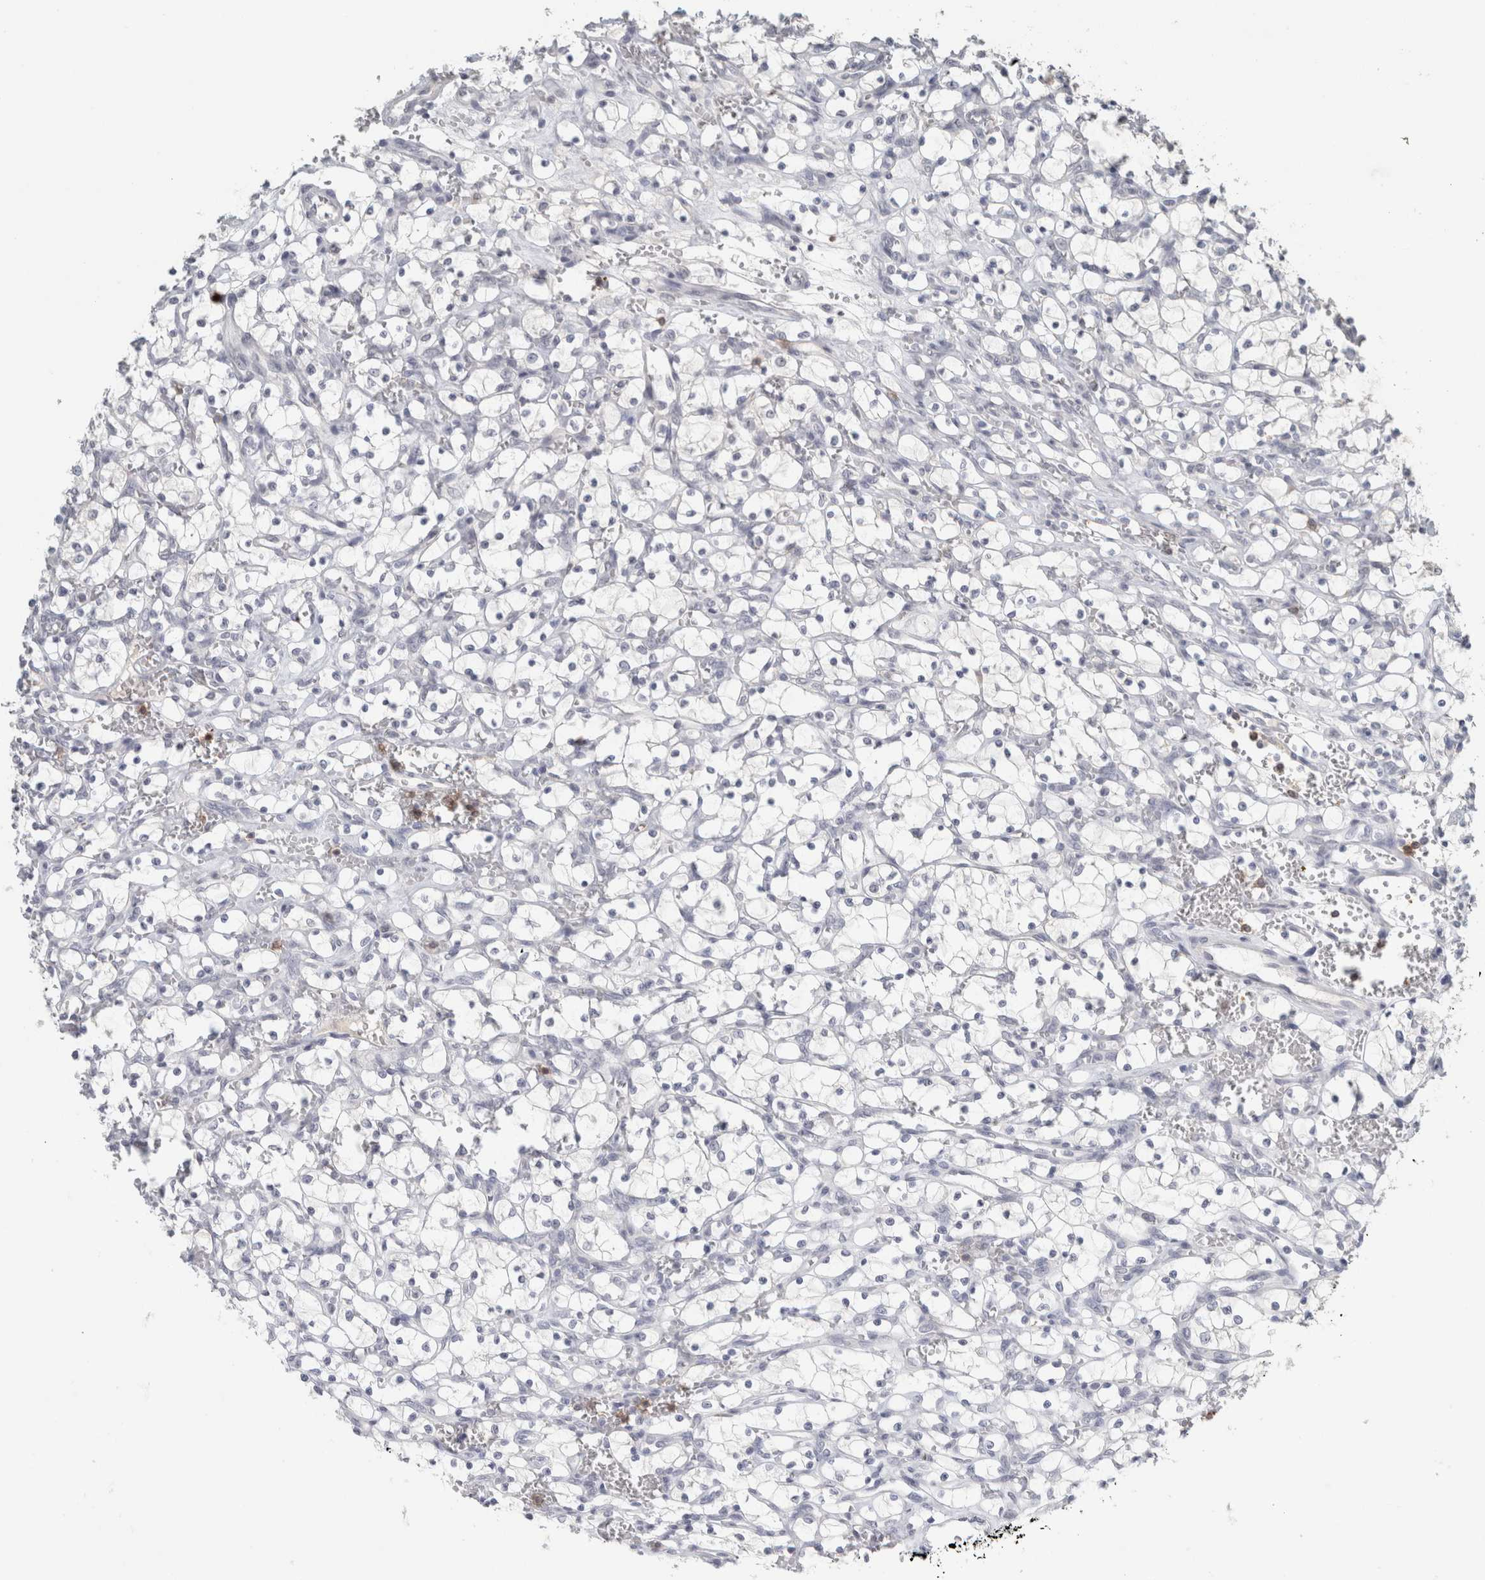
{"staining": {"intensity": "negative", "quantity": "none", "location": "none"}, "tissue": "renal cancer", "cell_type": "Tumor cells", "image_type": "cancer", "snomed": [{"axis": "morphology", "description": "Adenocarcinoma, NOS"}, {"axis": "topography", "description": "Kidney"}], "caption": "A high-resolution micrograph shows immunohistochemistry staining of adenocarcinoma (renal), which demonstrates no significant staining in tumor cells. The staining was performed using DAB to visualize the protein expression in brown, while the nuclei were stained in blue with hematoxylin (Magnification: 20x).", "gene": "TRAT1", "patient": {"sex": "female", "age": 69}}